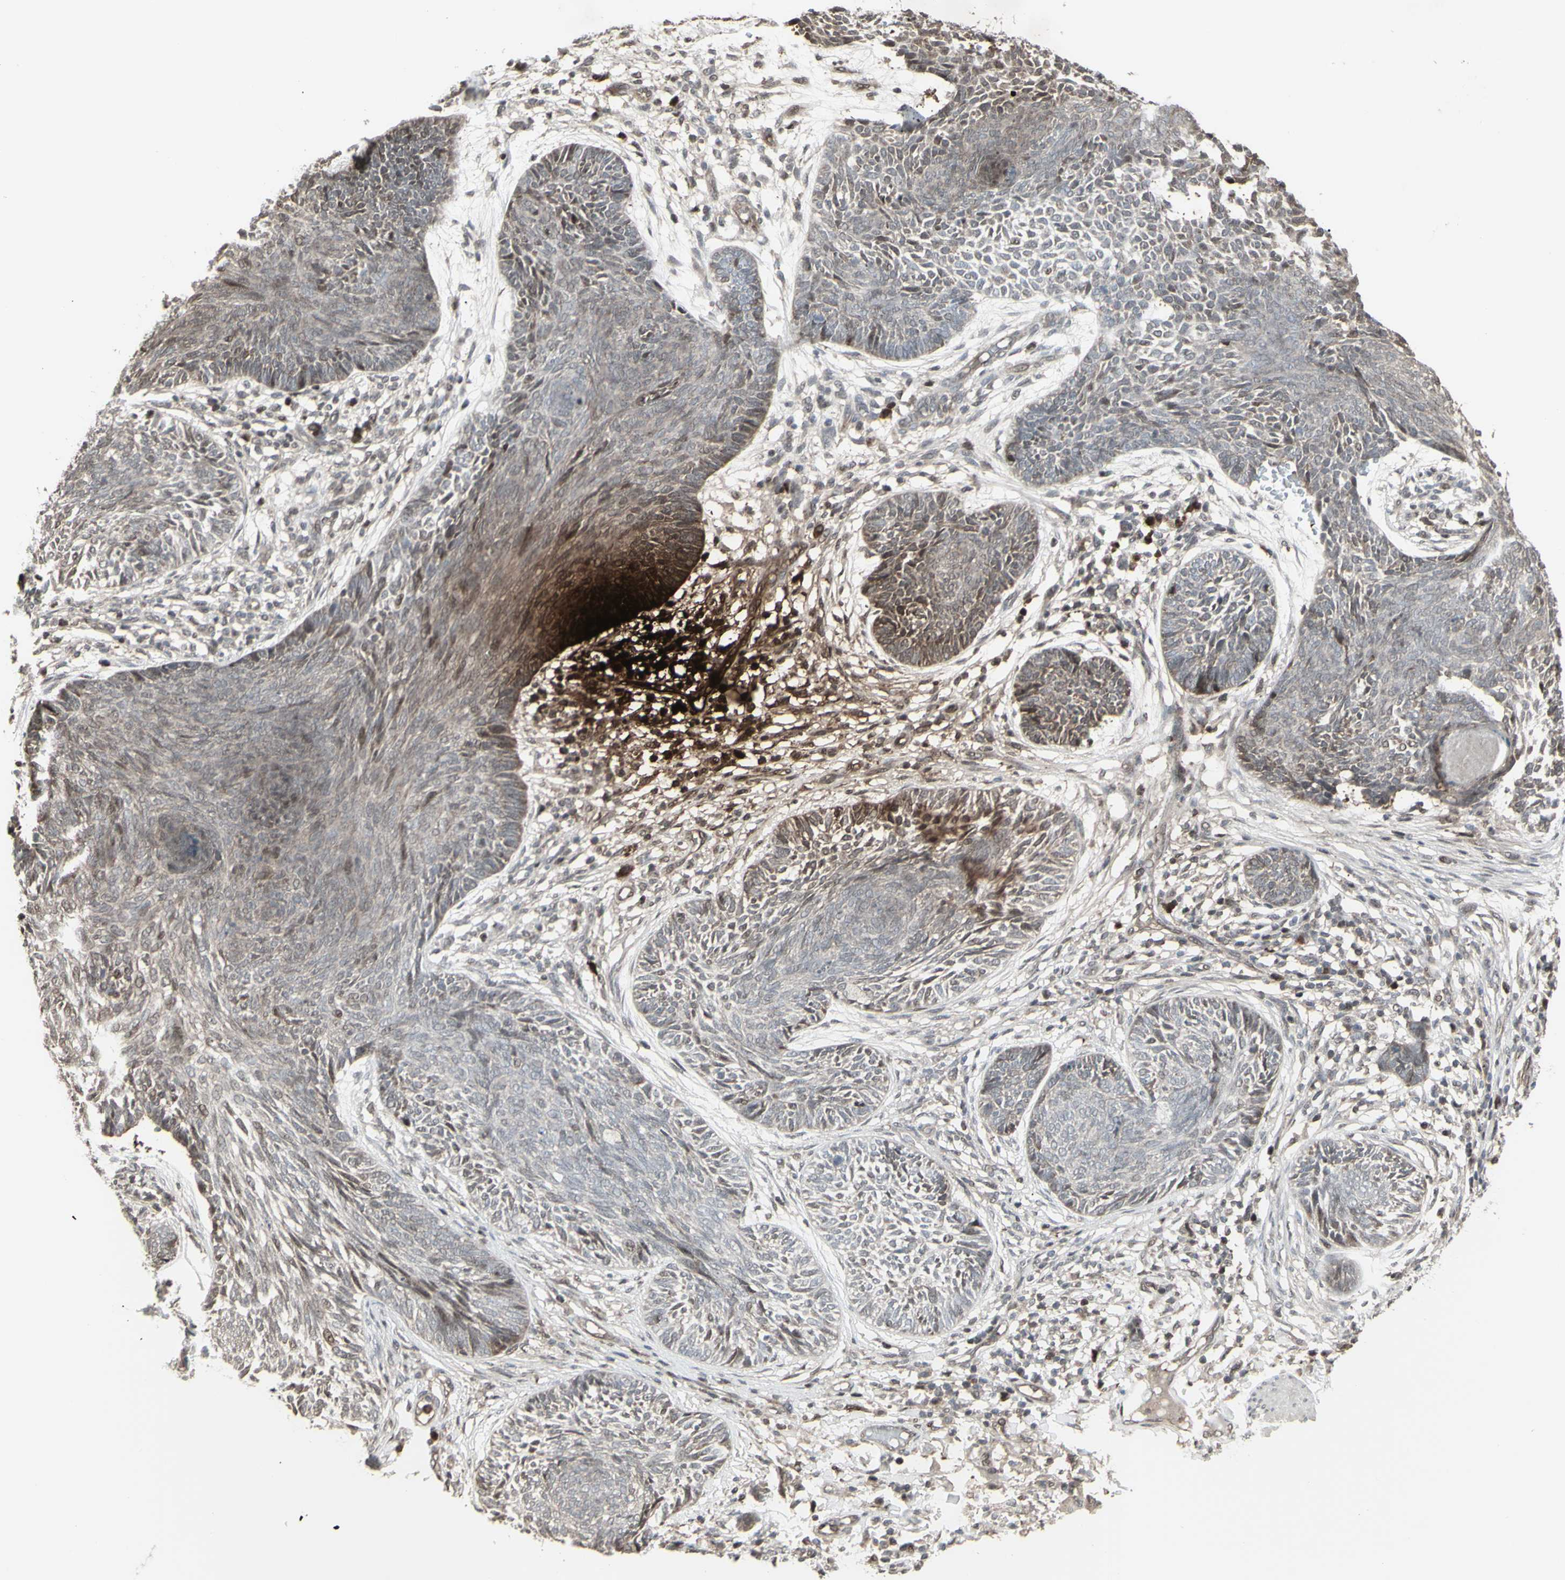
{"staining": {"intensity": "weak", "quantity": "<25%", "location": "nuclear"}, "tissue": "skin cancer", "cell_type": "Tumor cells", "image_type": "cancer", "snomed": [{"axis": "morphology", "description": "Papilloma, NOS"}, {"axis": "morphology", "description": "Basal cell carcinoma"}, {"axis": "topography", "description": "Skin"}], "caption": "Photomicrograph shows no significant protein positivity in tumor cells of skin basal cell carcinoma. (Brightfield microscopy of DAB immunohistochemistry (IHC) at high magnification).", "gene": "CD33", "patient": {"sex": "male", "age": 87}}